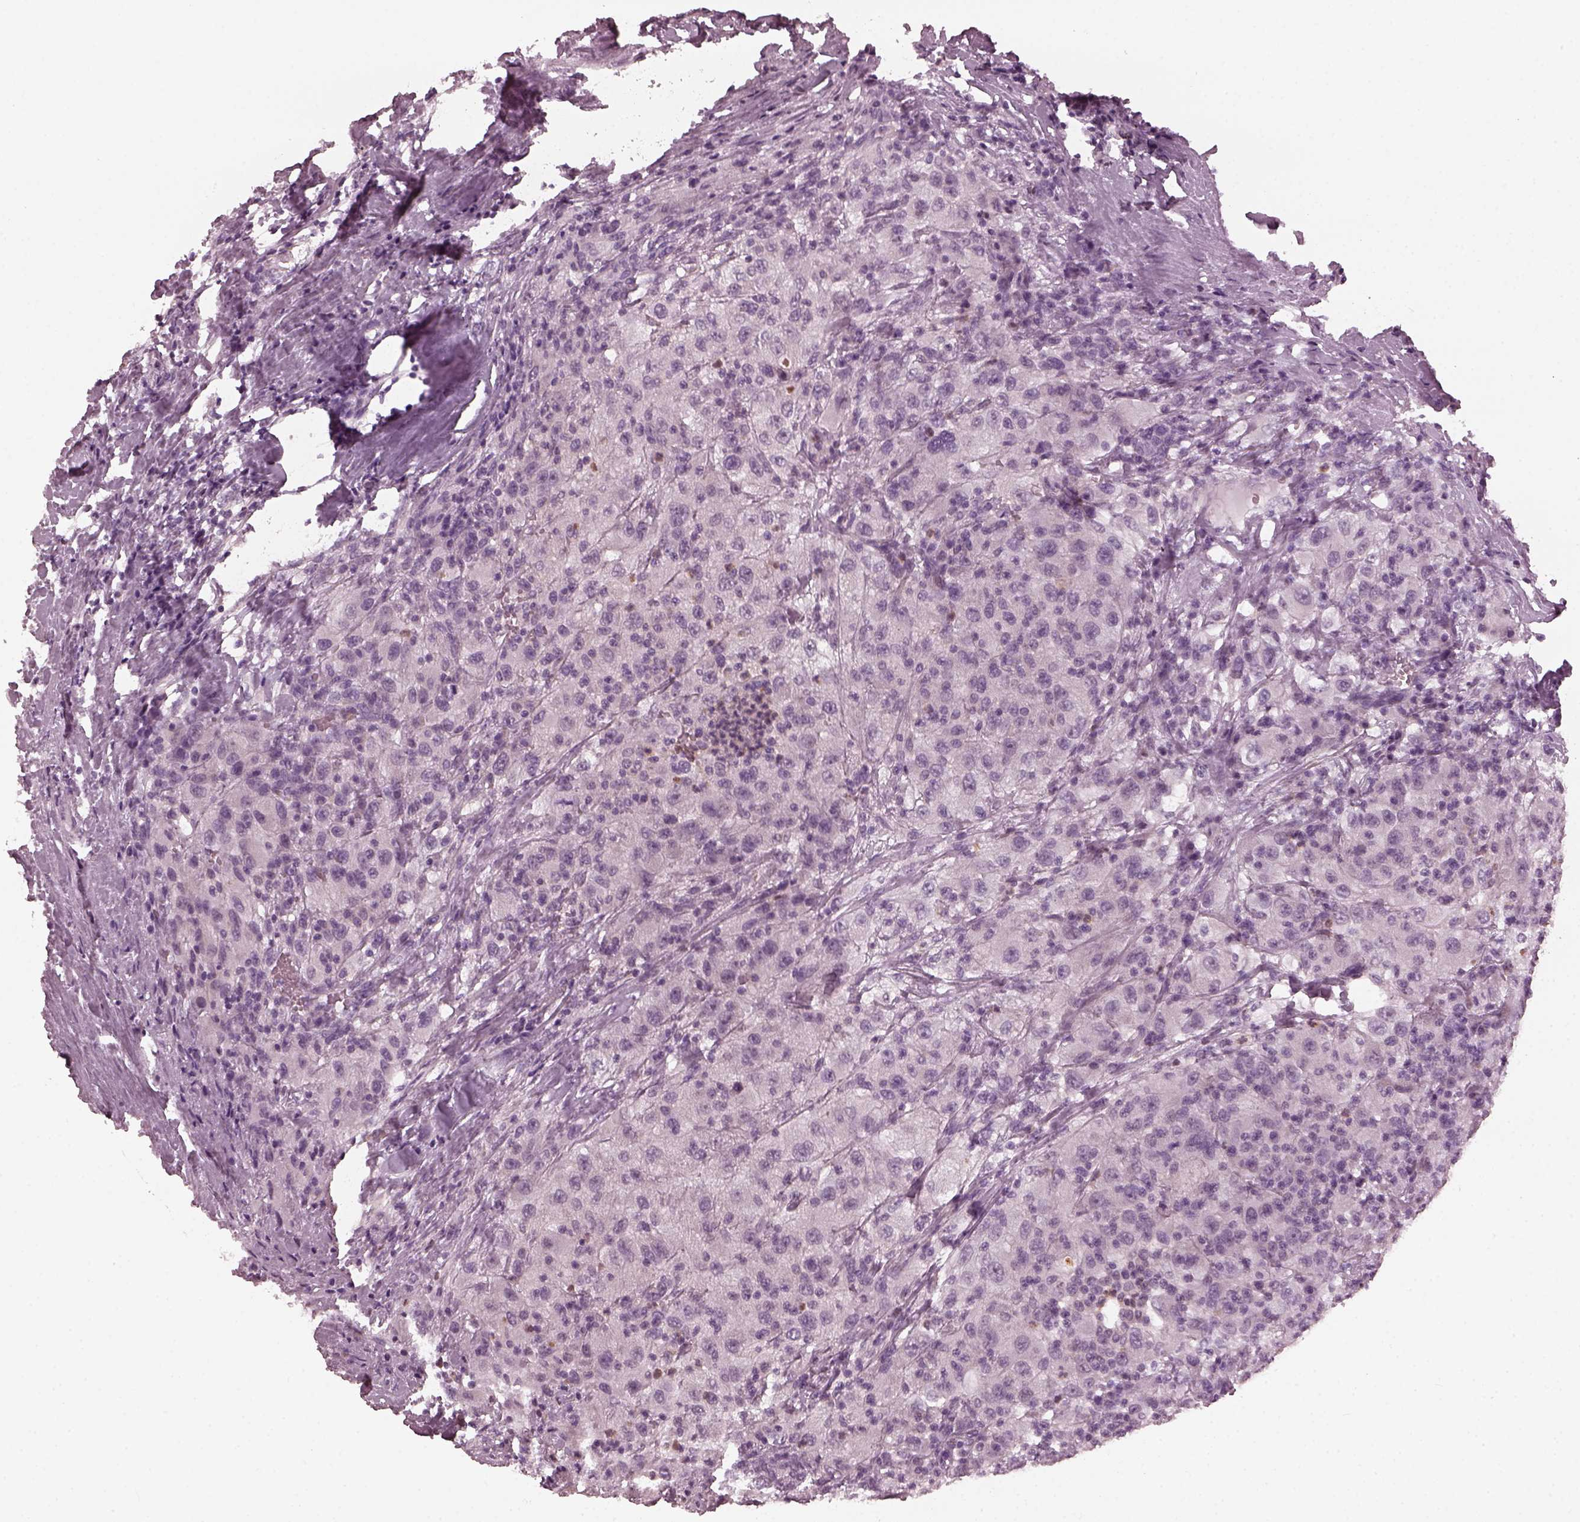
{"staining": {"intensity": "negative", "quantity": "none", "location": "none"}, "tissue": "renal cancer", "cell_type": "Tumor cells", "image_type": "cancer", "snomed": [{"axis": "morphology", "description": "Adenocarcinoma, NOS"}, {"axis": "topography", "description": "Kidney"}], "caption": "IHC micrograph of renal adenocarcinoma stained for a protein (brown), which reveals no expression in tumor cells.", "gene": "CCDC170", "patient": {"sex": "female", "age": 67}}